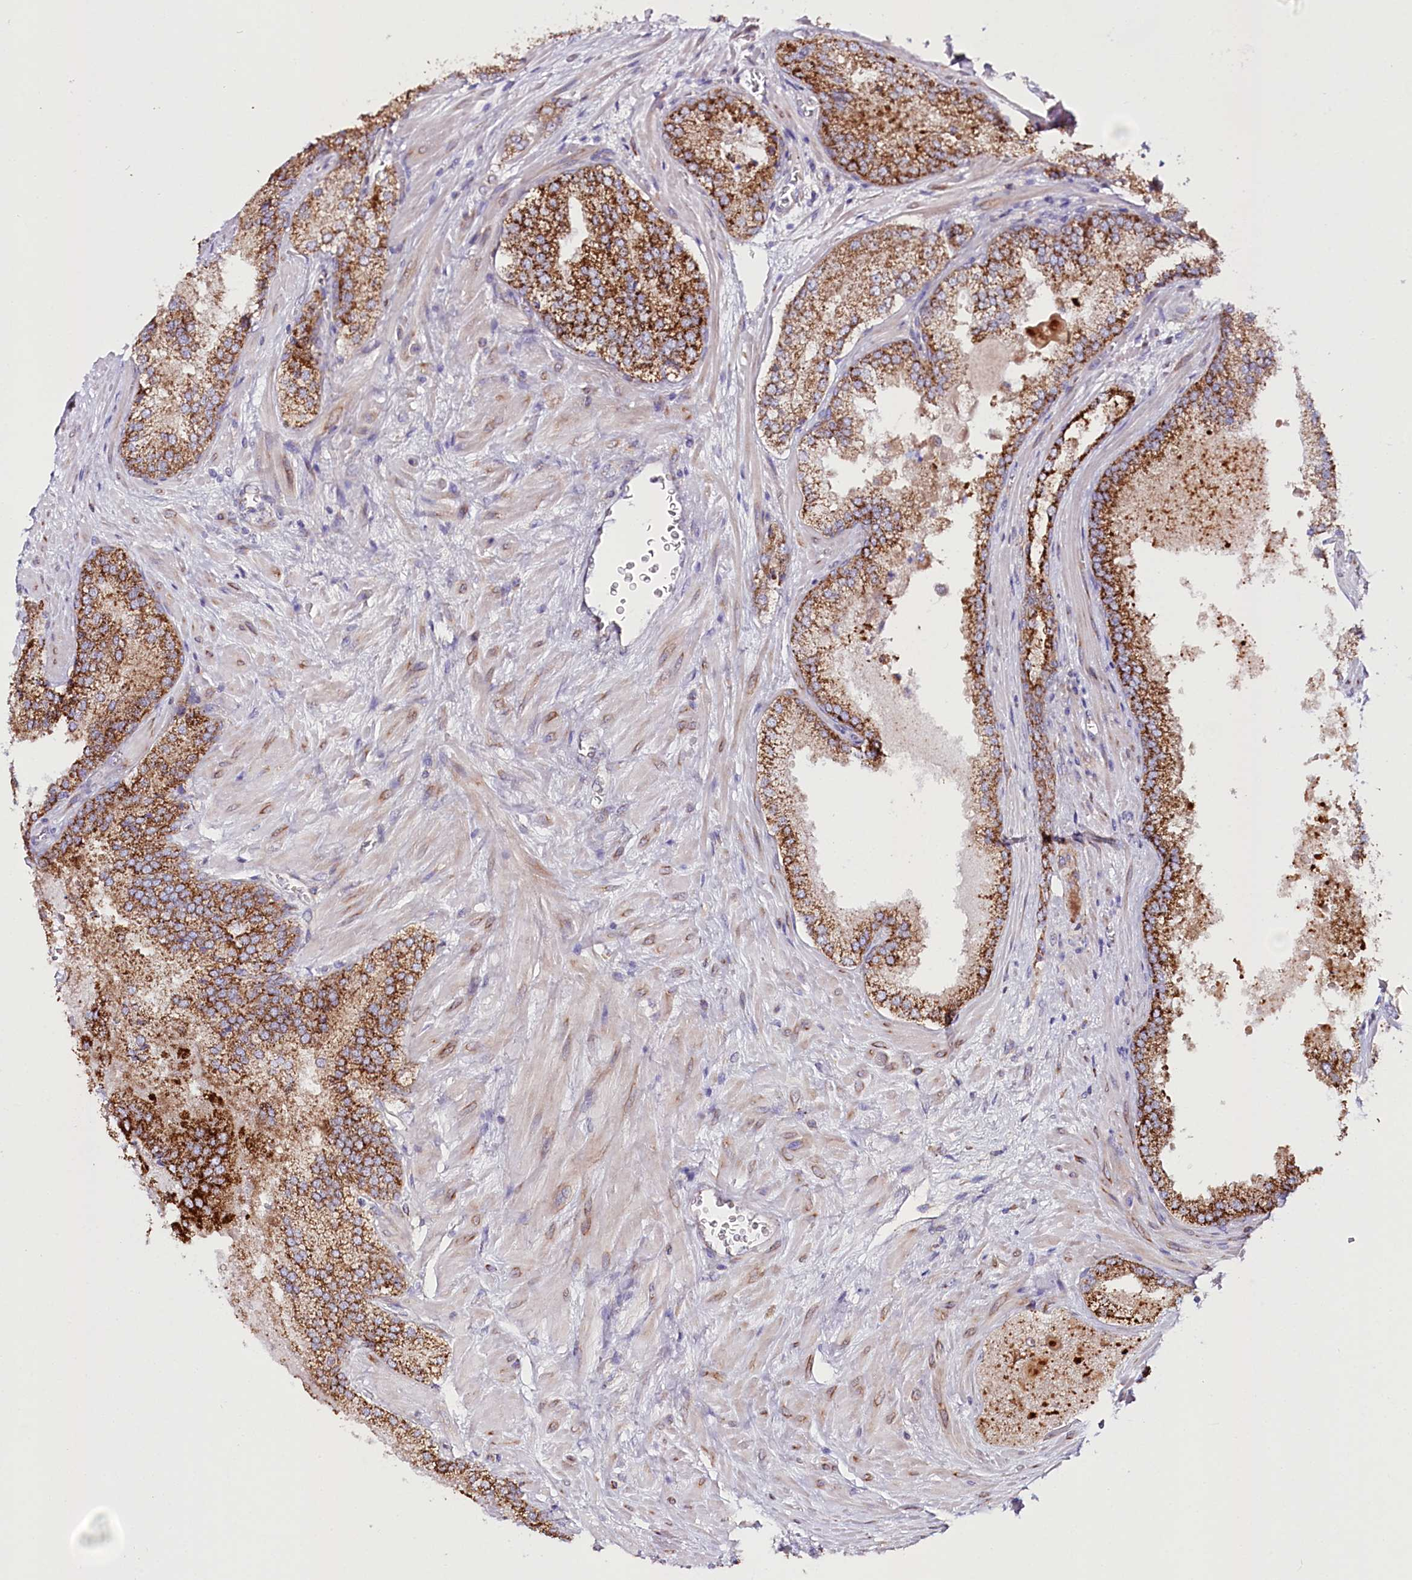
{"staining": {"intensity": "strong", "quantity": ">75%", "location": "cytoplasmic/membranous"}, "tissue": "prostate cancer", "cell_type": "Tumor cells", "image_type": "cancer", "snomed": [{"axis": "morphology", "description": "Adenocarcinoma, Low grade"}, {"axis": "topography", "description": "Prostate"}], "caption": "A histopathology image of prostate cancer (adenocarcinoma (low-grade)) stained for a protein shows strong cytoplasmic/membranous brown staining in tumor cells.", "gene": "THUMPD3", "patient": {"sex": "male", "age": 74}}